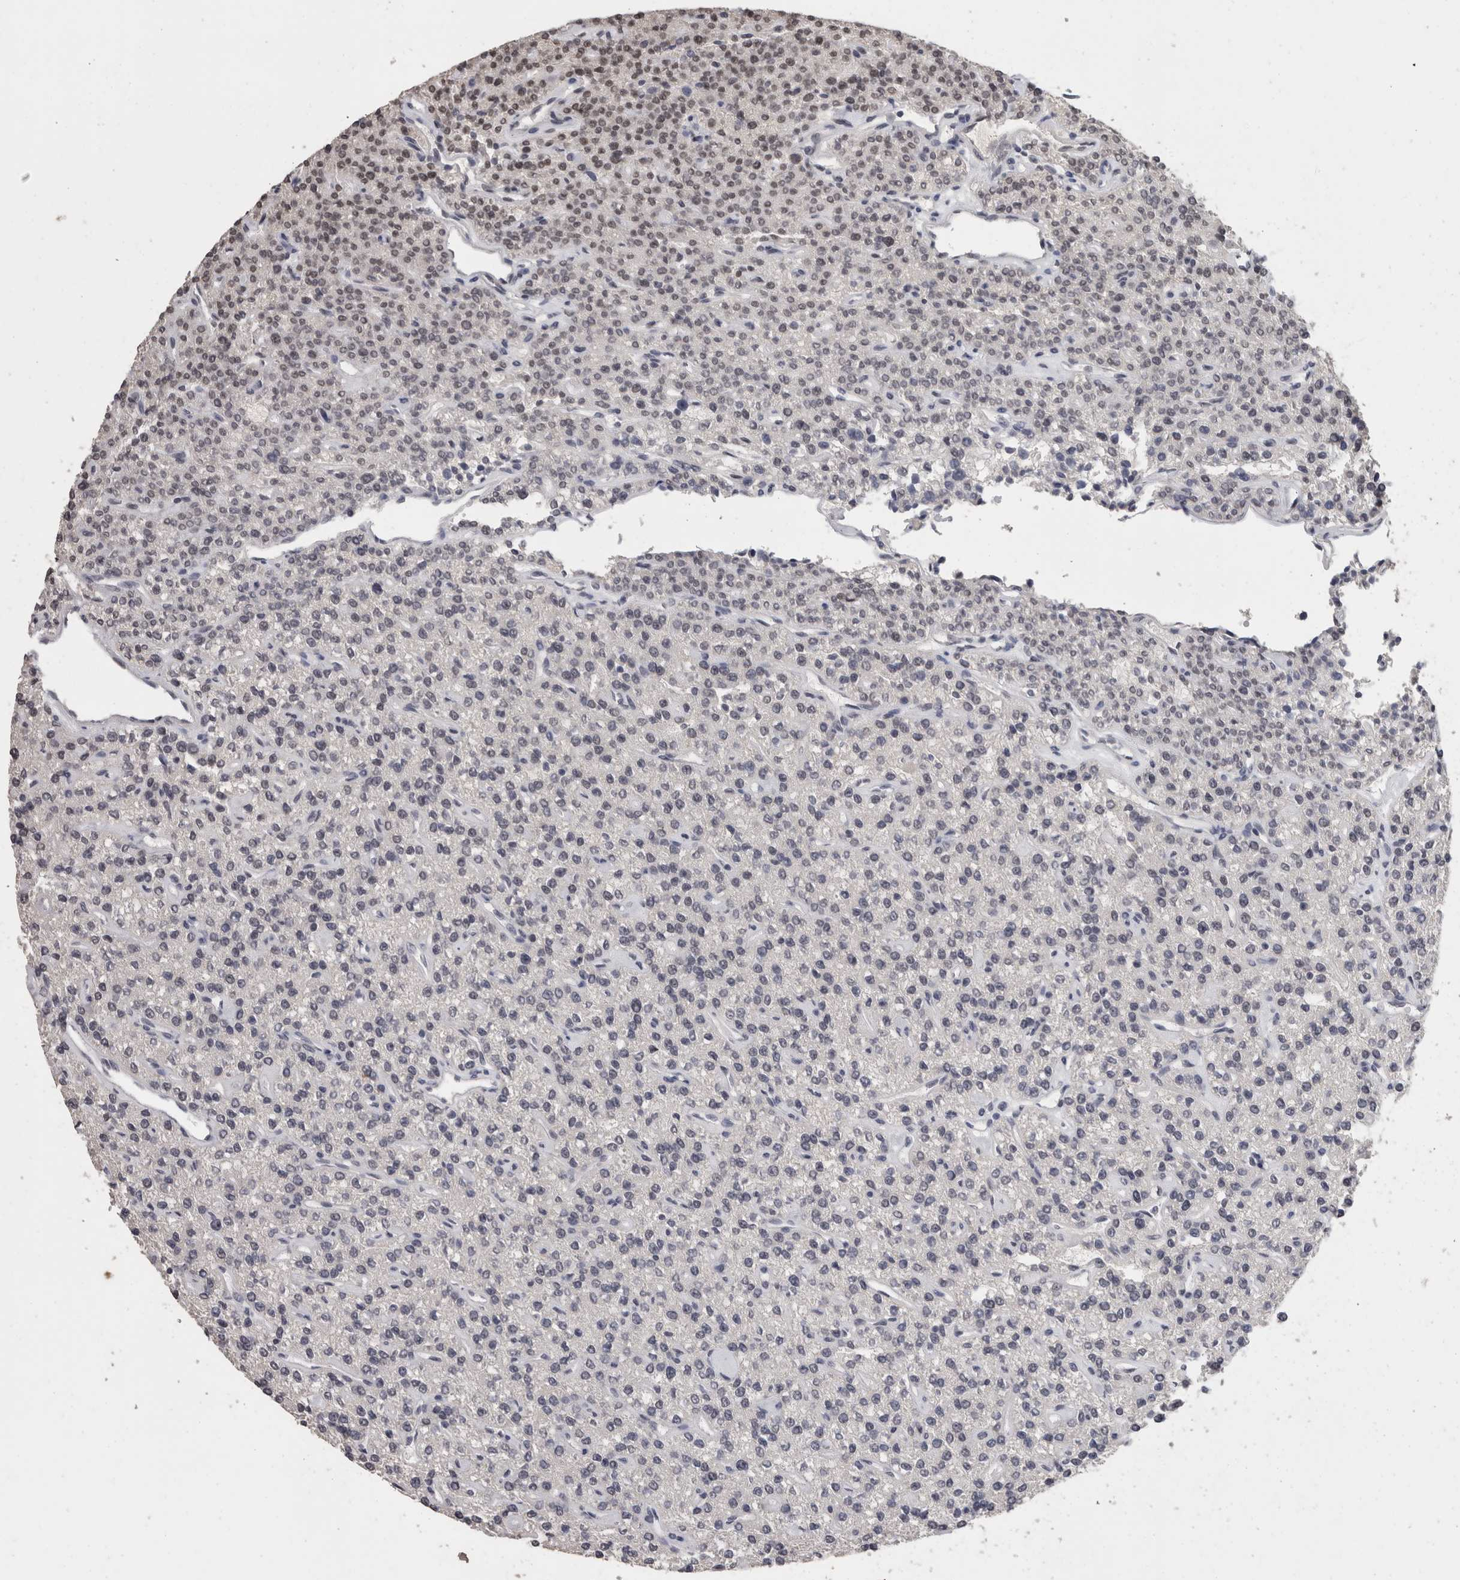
{"staining": {"intensity": "moderate", "quantity": "<25%", "location": "nuclear"}, "tissue": "parathyroid gland", "cell_type": "Glandular cells", "image_type": "normal", "snomed": [{"axis": "morphology", "description": "Normal tissue, NOS"}, {"axis": "topography", "description": "Parathyroid gland"}], "caption": "Immunohistochemistry micrograph of benign parathyroid gland stained for a protein (brown), which shows low levels of moderate nuclear expression in about <25% of glandular cells.", "gene": "DDX17", "patient": {"sex": "male", "age": 46}}